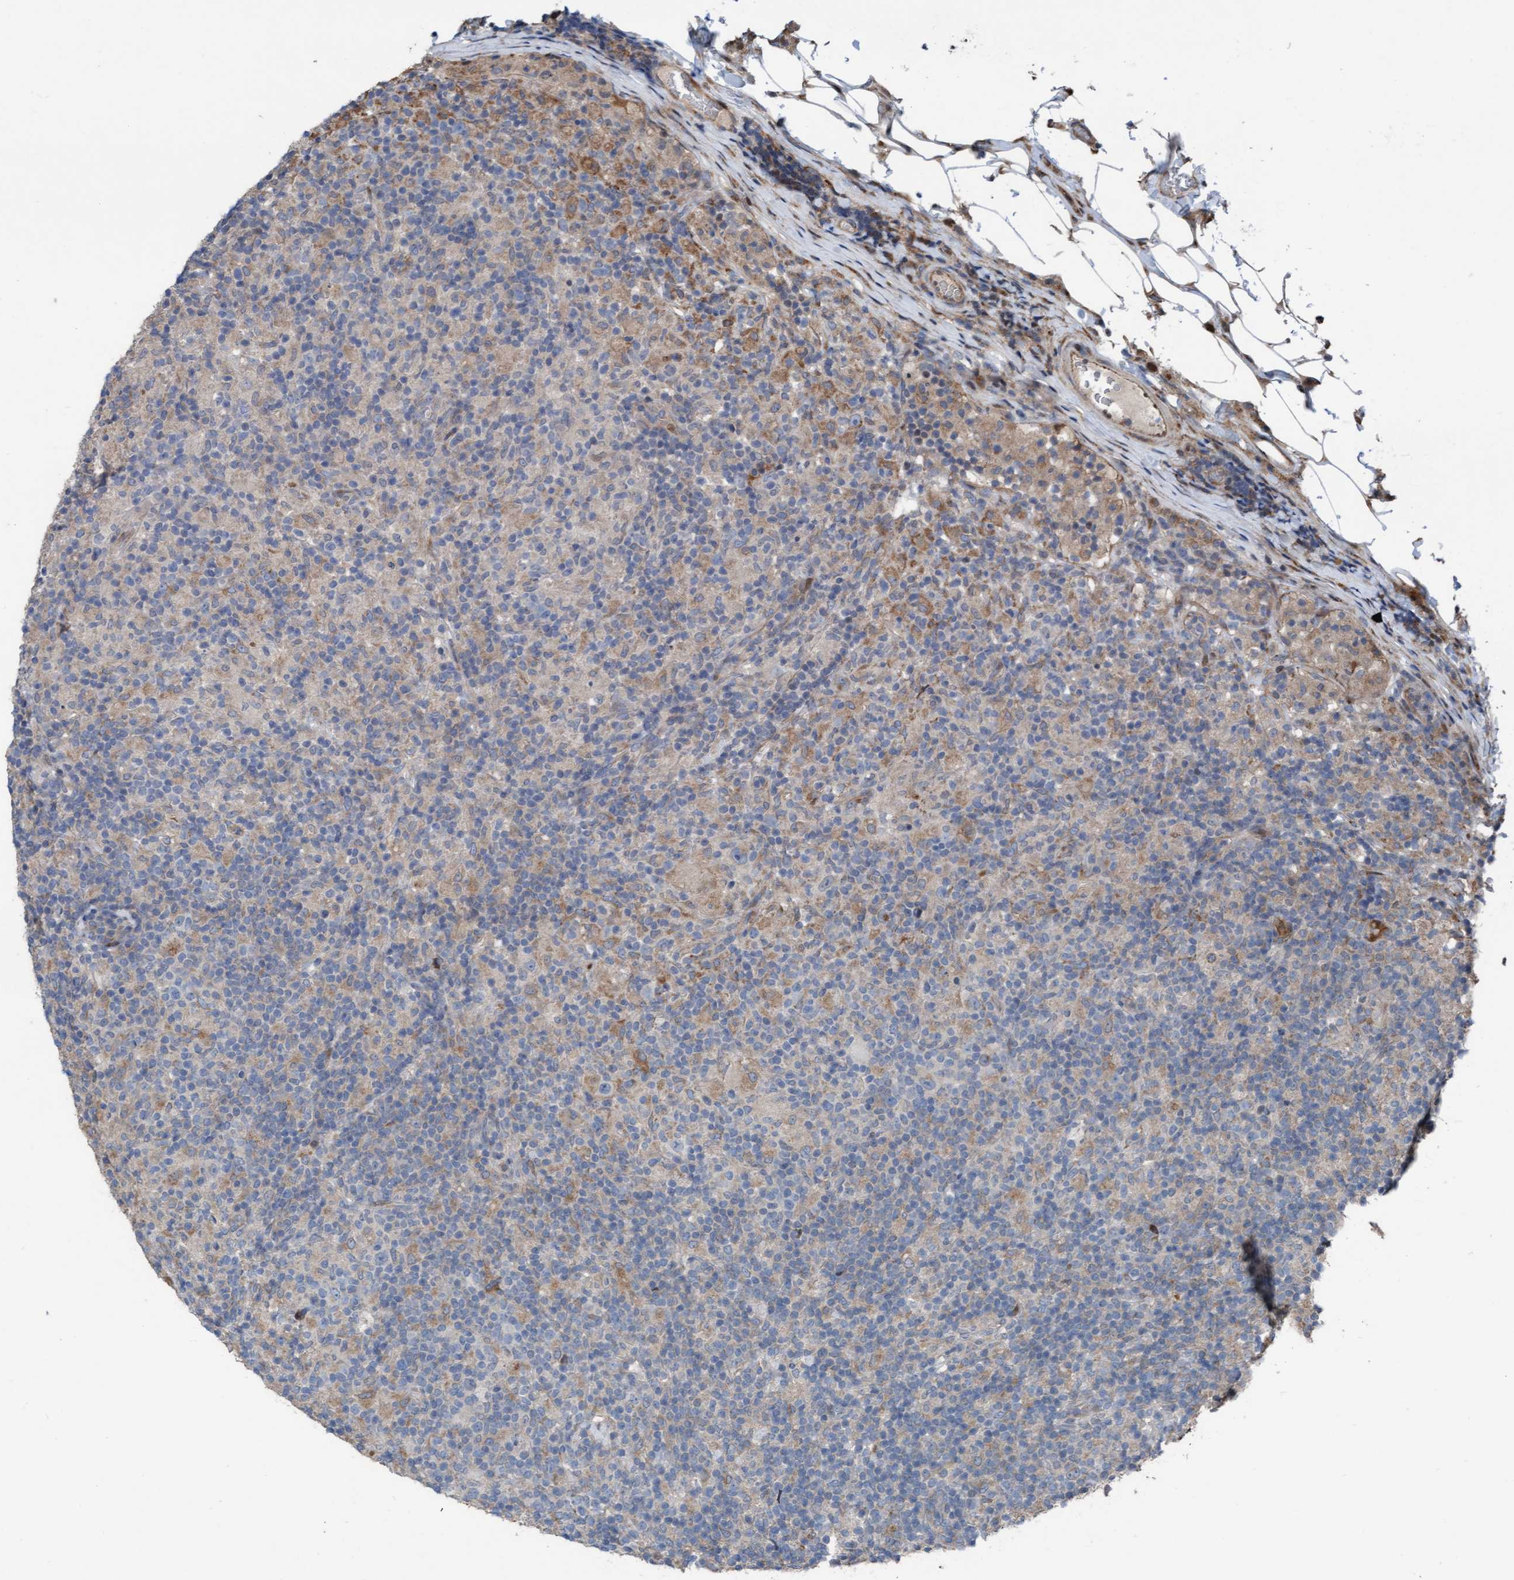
{"staining": {"intensity": "weak", "quantity": "<25%", "location": "cytoplasmic/membranous"}, "tissue": "lymphoma", "cell_type": "Tumor cells", "image_type": "cancer", "snomed": [{"axis": "morphology", "description": "Hodgkin's disease, NOS"}, {"axis": "topography", "description": "Lymph node"}], "caption": "Image shows no protein expression in tumor cells of Hodgkin's disease tissue.", "gene": "KLHL26", "patient": {"sex": "male", "age": 70}}